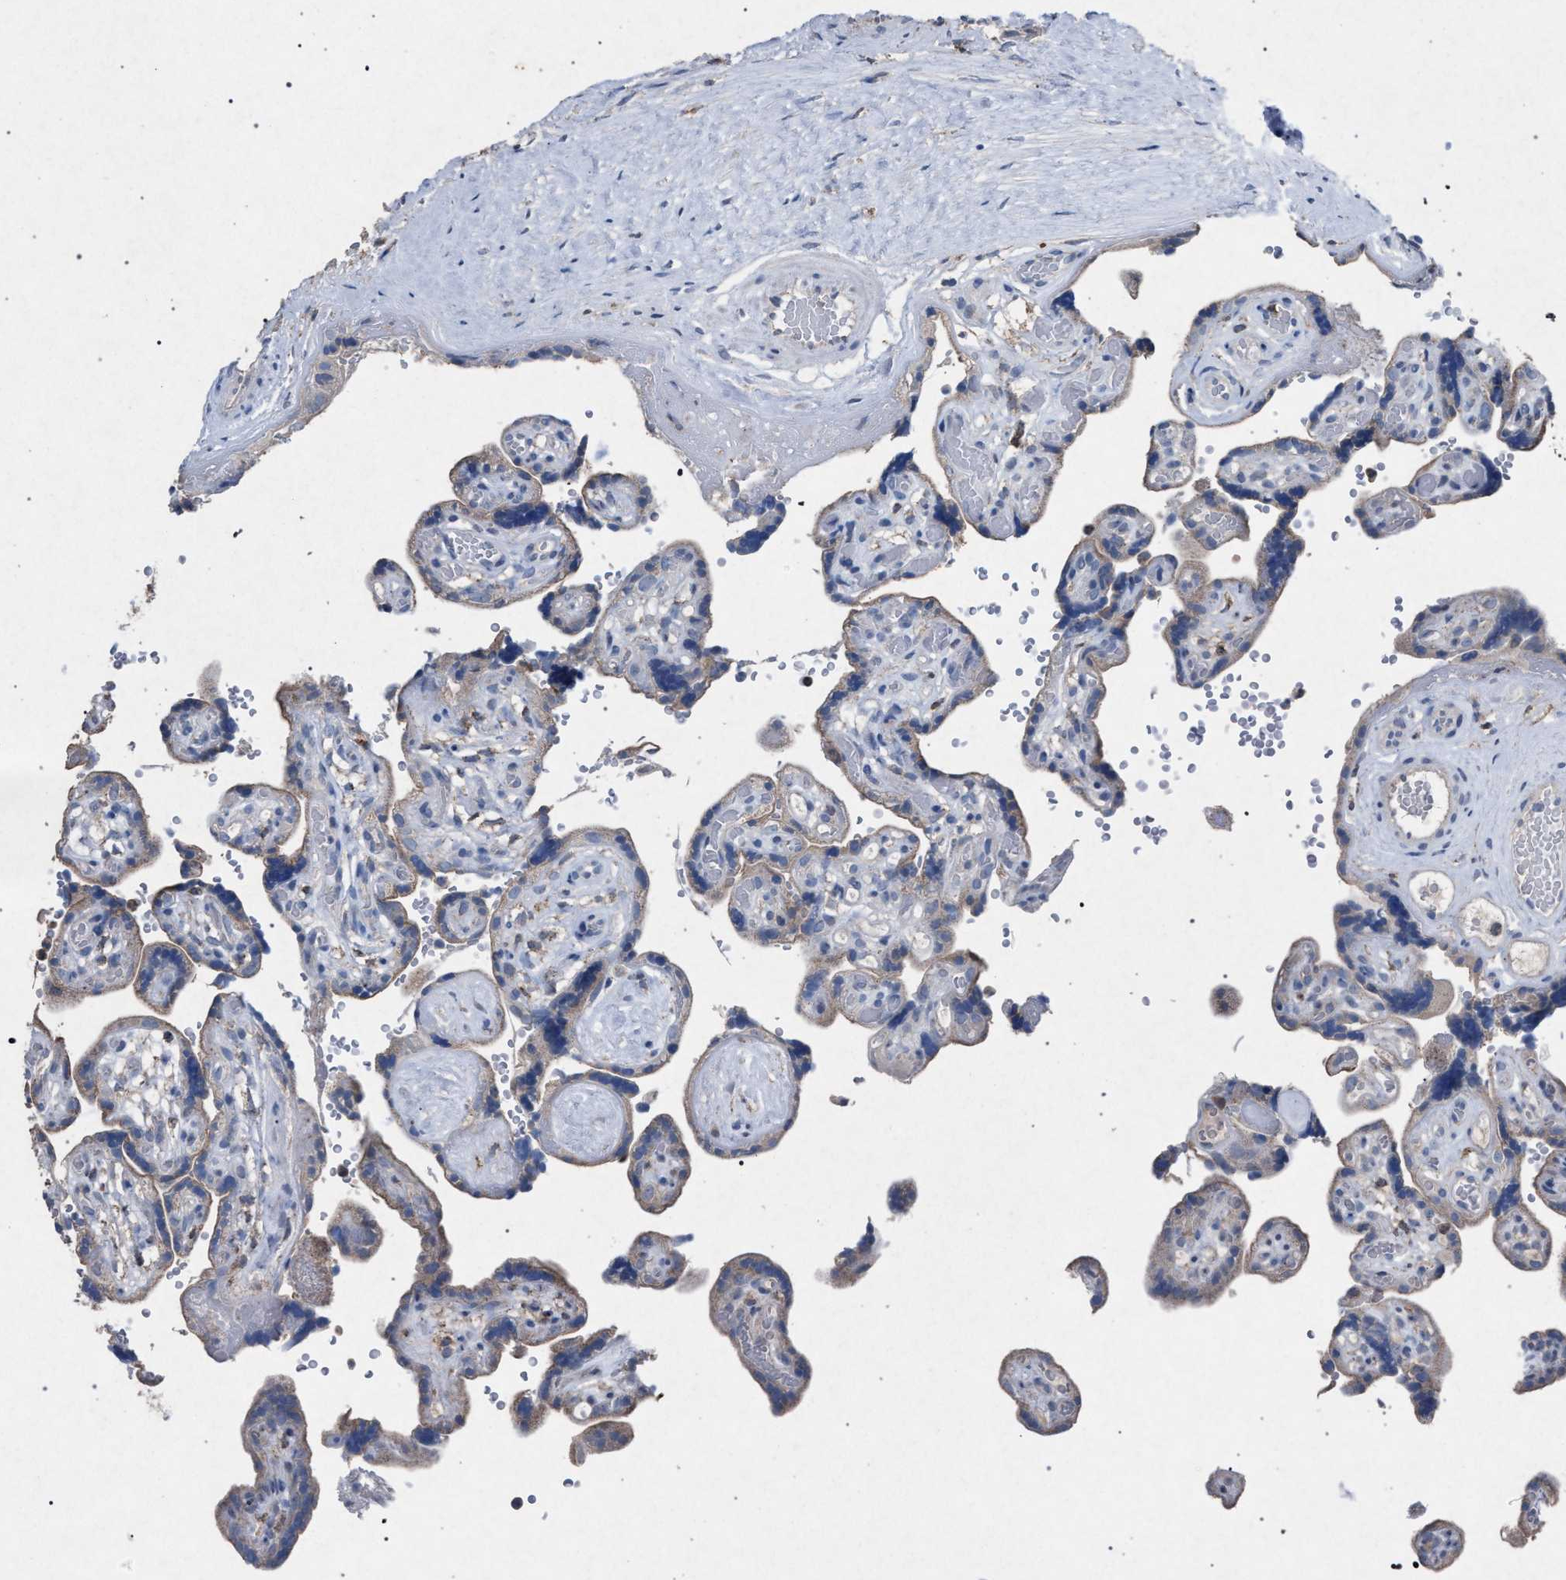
{"staining": {"intensity": "weak", "quantity": "<25%", "location": "cytoplasmic/membranous"}, "tissue": "placenta", "cell_type": "Decidual cells", "image_type": "normal", "snomed": [{"axis": "morphology", "description": "Normal tissue, NOS"}, {"axis": "topography", "description": "Placenta"}], "caption": "IHC of normal placenta exhibits no positivity in decidual cells.", "gene": "HSD17B4", "patient": {"sex": "female", "age": 30}}